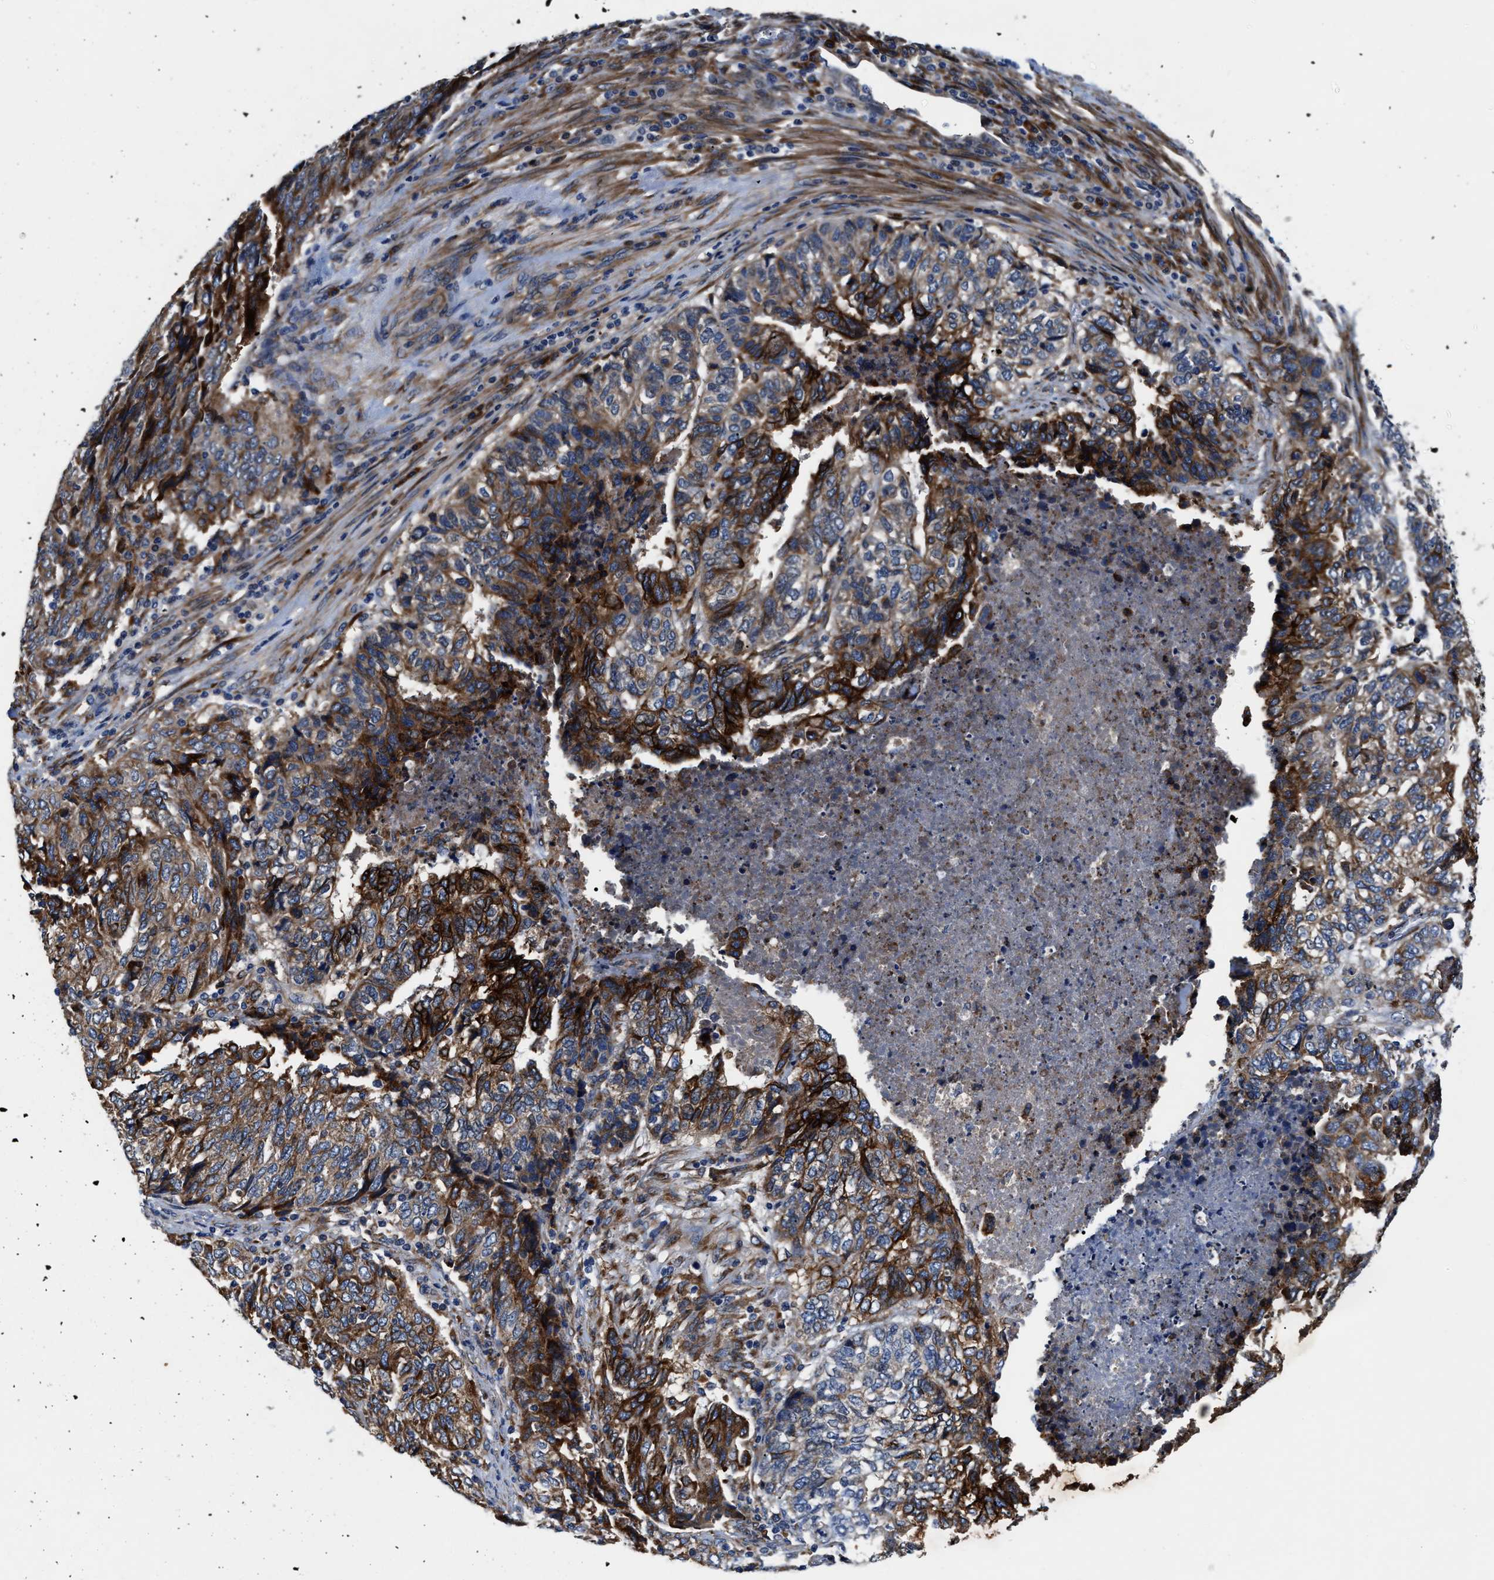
{"staining": {"intensity": "moderate", "quantity": ">75%", "location": "cytoplasmic/membranous"}, "tissue": "endometrial cancer", "cell_type": "Tumor cells", "image_type": "cancer", "snomed": [{"axis": "morphology", "description": "Adenocarcinoma, NOS"}, {"axis": "topography", "description": "Endometrium"}], "caption": "A micrograph of endometrial cancer (adenocarcinoma) stained for a protein exhibits moderate cytoplasmic/membranous brown staining in tumor cells. (IHC, brightfield microscopy, high magnification).", "gene": "SLC12A2", "patient": {"sex": "female", "age": 80}}